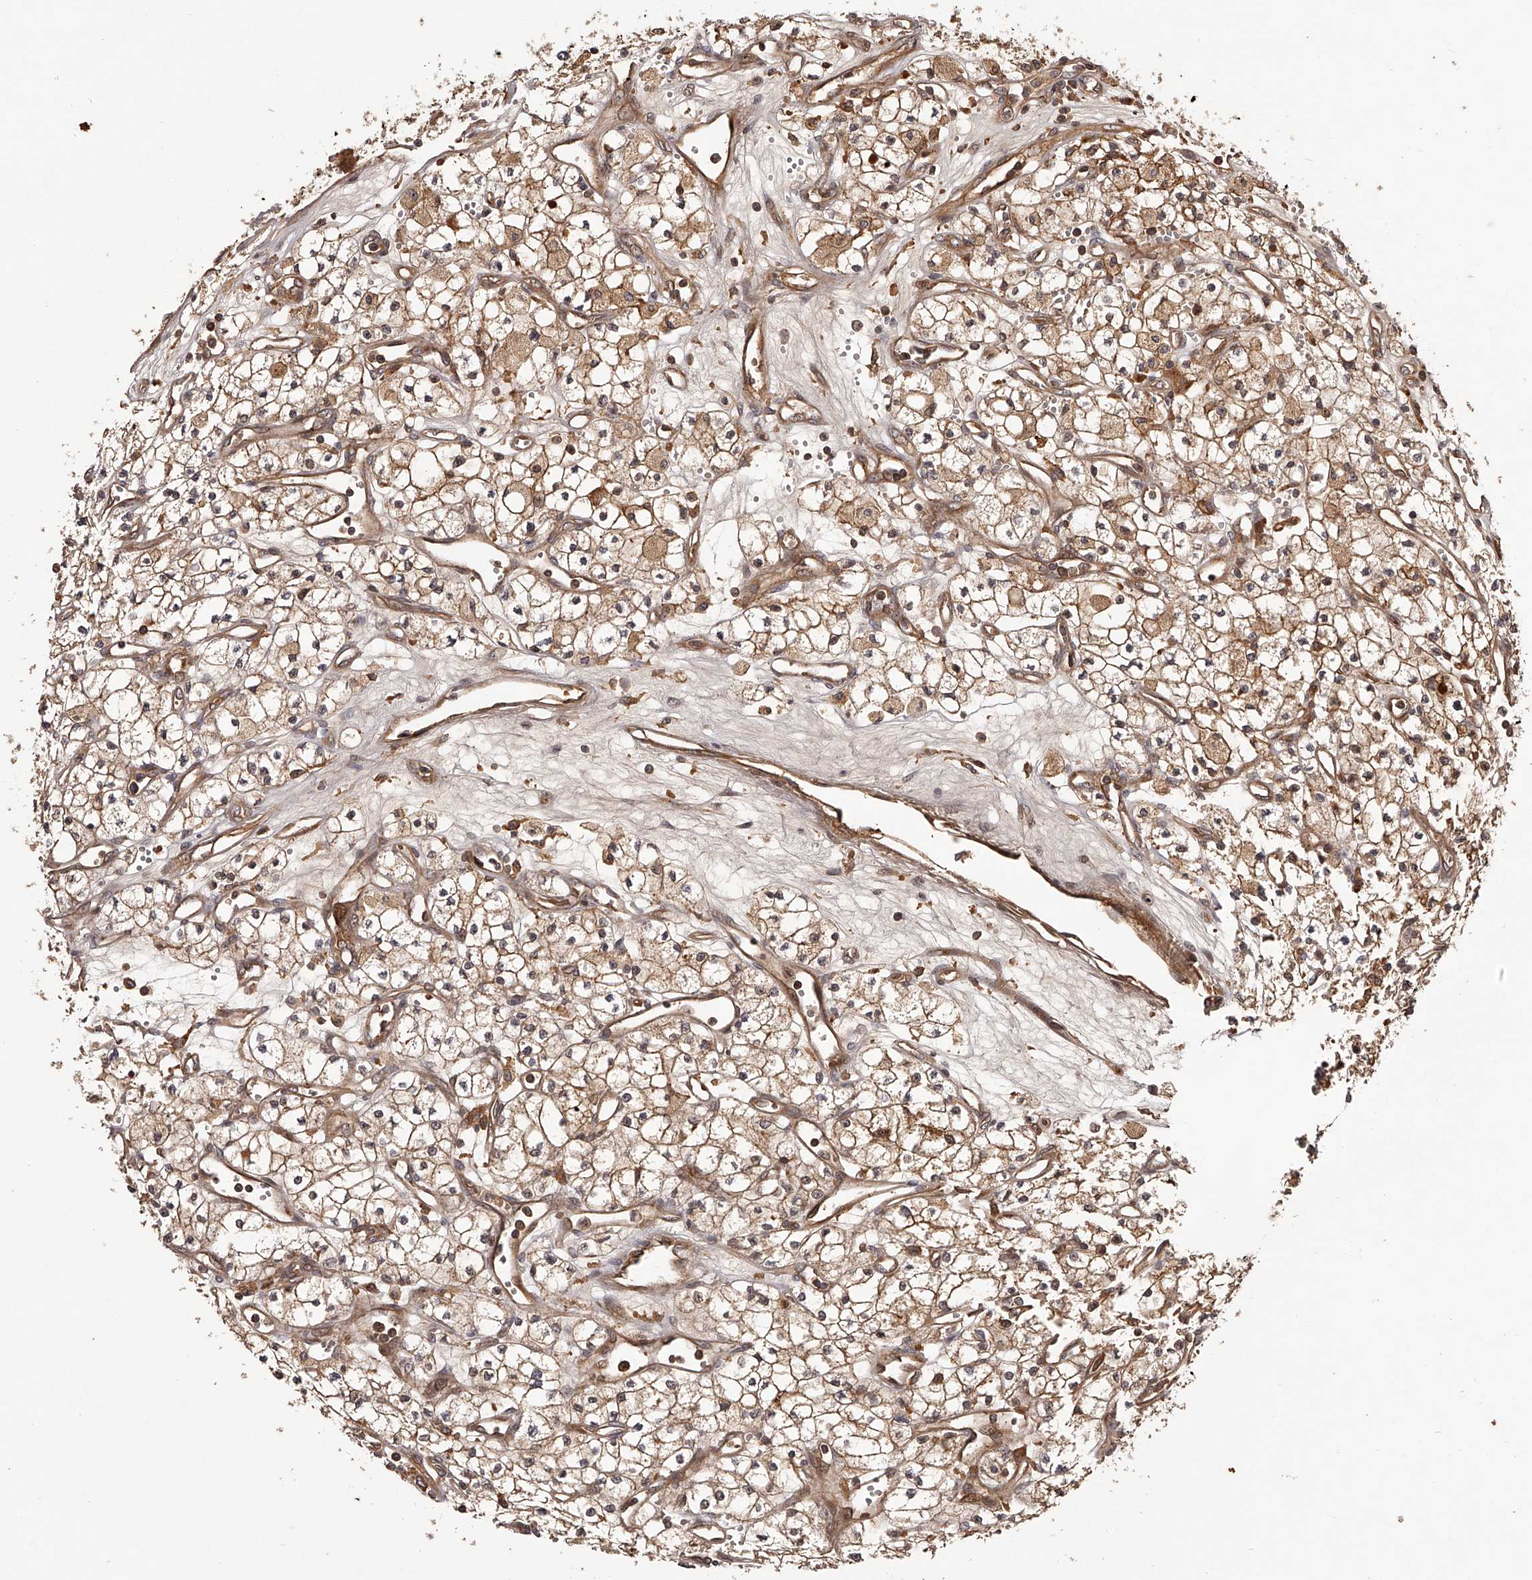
{"staining": {"intensity": "moderate", "quantity": ">75%", "location": "cytoplasmic/membranous"}, "tissue": "renal cancer", "cell_type": "Tumor cells", "image_type": "cancer", "snomed": [{"axis": "morphology", "description": "Adenocarcinoma, NOS"}, {"axis": "topography", "description": "Kidney"}], "caption": "This is an image of immunohistochemistry (IHC) staining of renal adenocarcinoma, which shows moderate staining in the cytoplasmic/membranous of tumor cells.", "gene": "CRYZL1", "patient": {"sex": "male", "age": 59}}